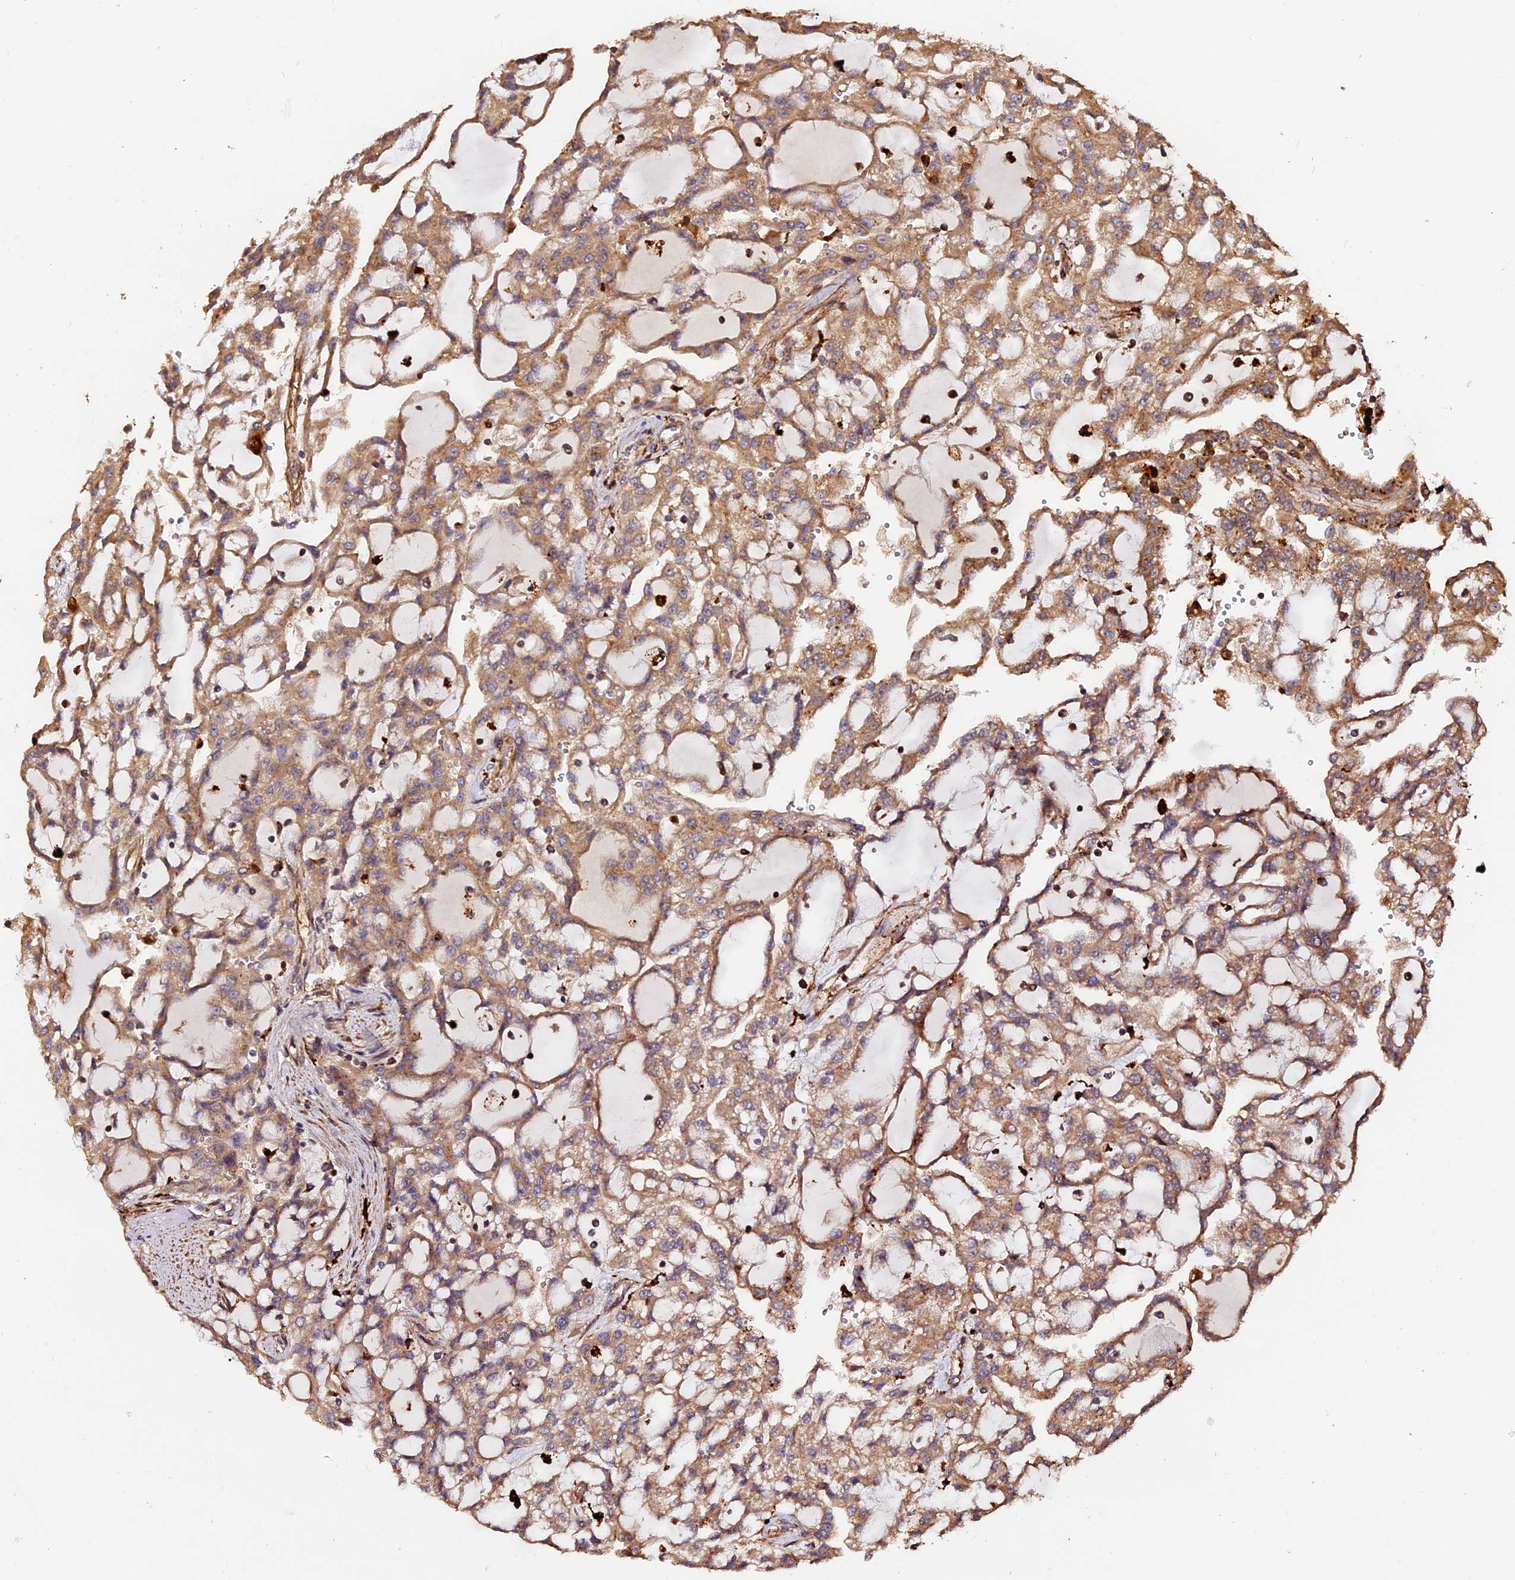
{"staining": {"intensity": "moderate", "quantity": ">75%", "location": "cytoplasmic/membranous"}, "tissue": "renal cancer", "cell_type": "Tumor cells", "image_type": "cancer", "snomed": [{"axis": "morphology", "description": "Adenocarcinoma, NOS"}, {"axis": "topography", "description": "Kidney"}], "caption": "Protein analysis of renal cancer (adenocarcinoma) tissue reveals moderate cytoplasmic/membranous staining in about >75% of tumor cells.", "gene": "MMP15", "patient": {"sex": "male", "age": 63}}